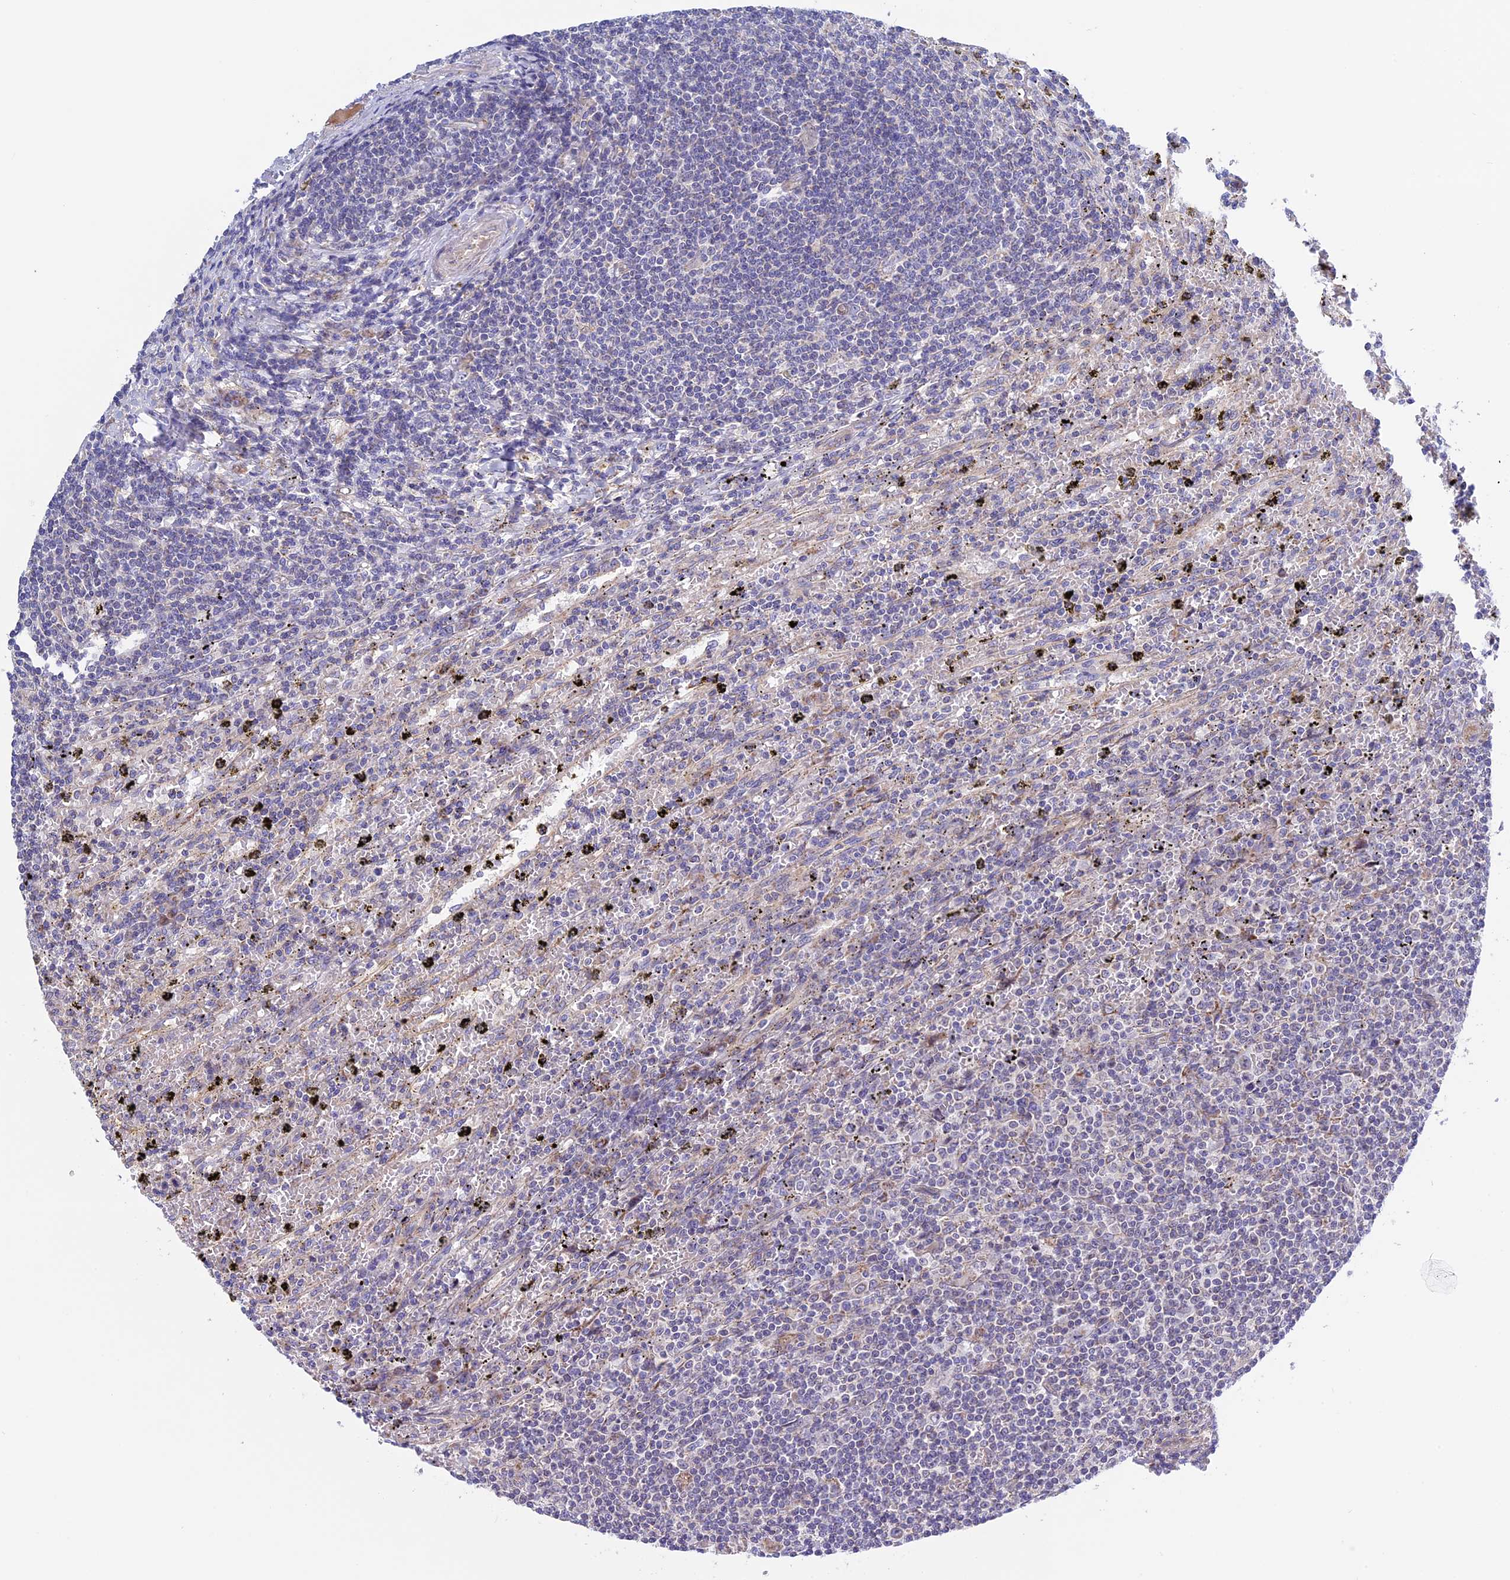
{"staining": {"intensity": "negative", "quantity": "none", "location": "none"}, "tissue": "lymphoma", "cell_type": "Tumor cells", "image_type": "cancer", "snomed": [{"axis": "morphology", "description": "Malignant lymphoma, non-Hodgkin's type, Low grade"}, {"axis": "topography", "description": "Spleen"}], "caption": "The micrograph reveals no staining of tumor cells in malignant lymphoma, non-Hodgkin's type (low-grade).", "gene": "ETFDH", "patient": {"sex": "male", "age": 76}}